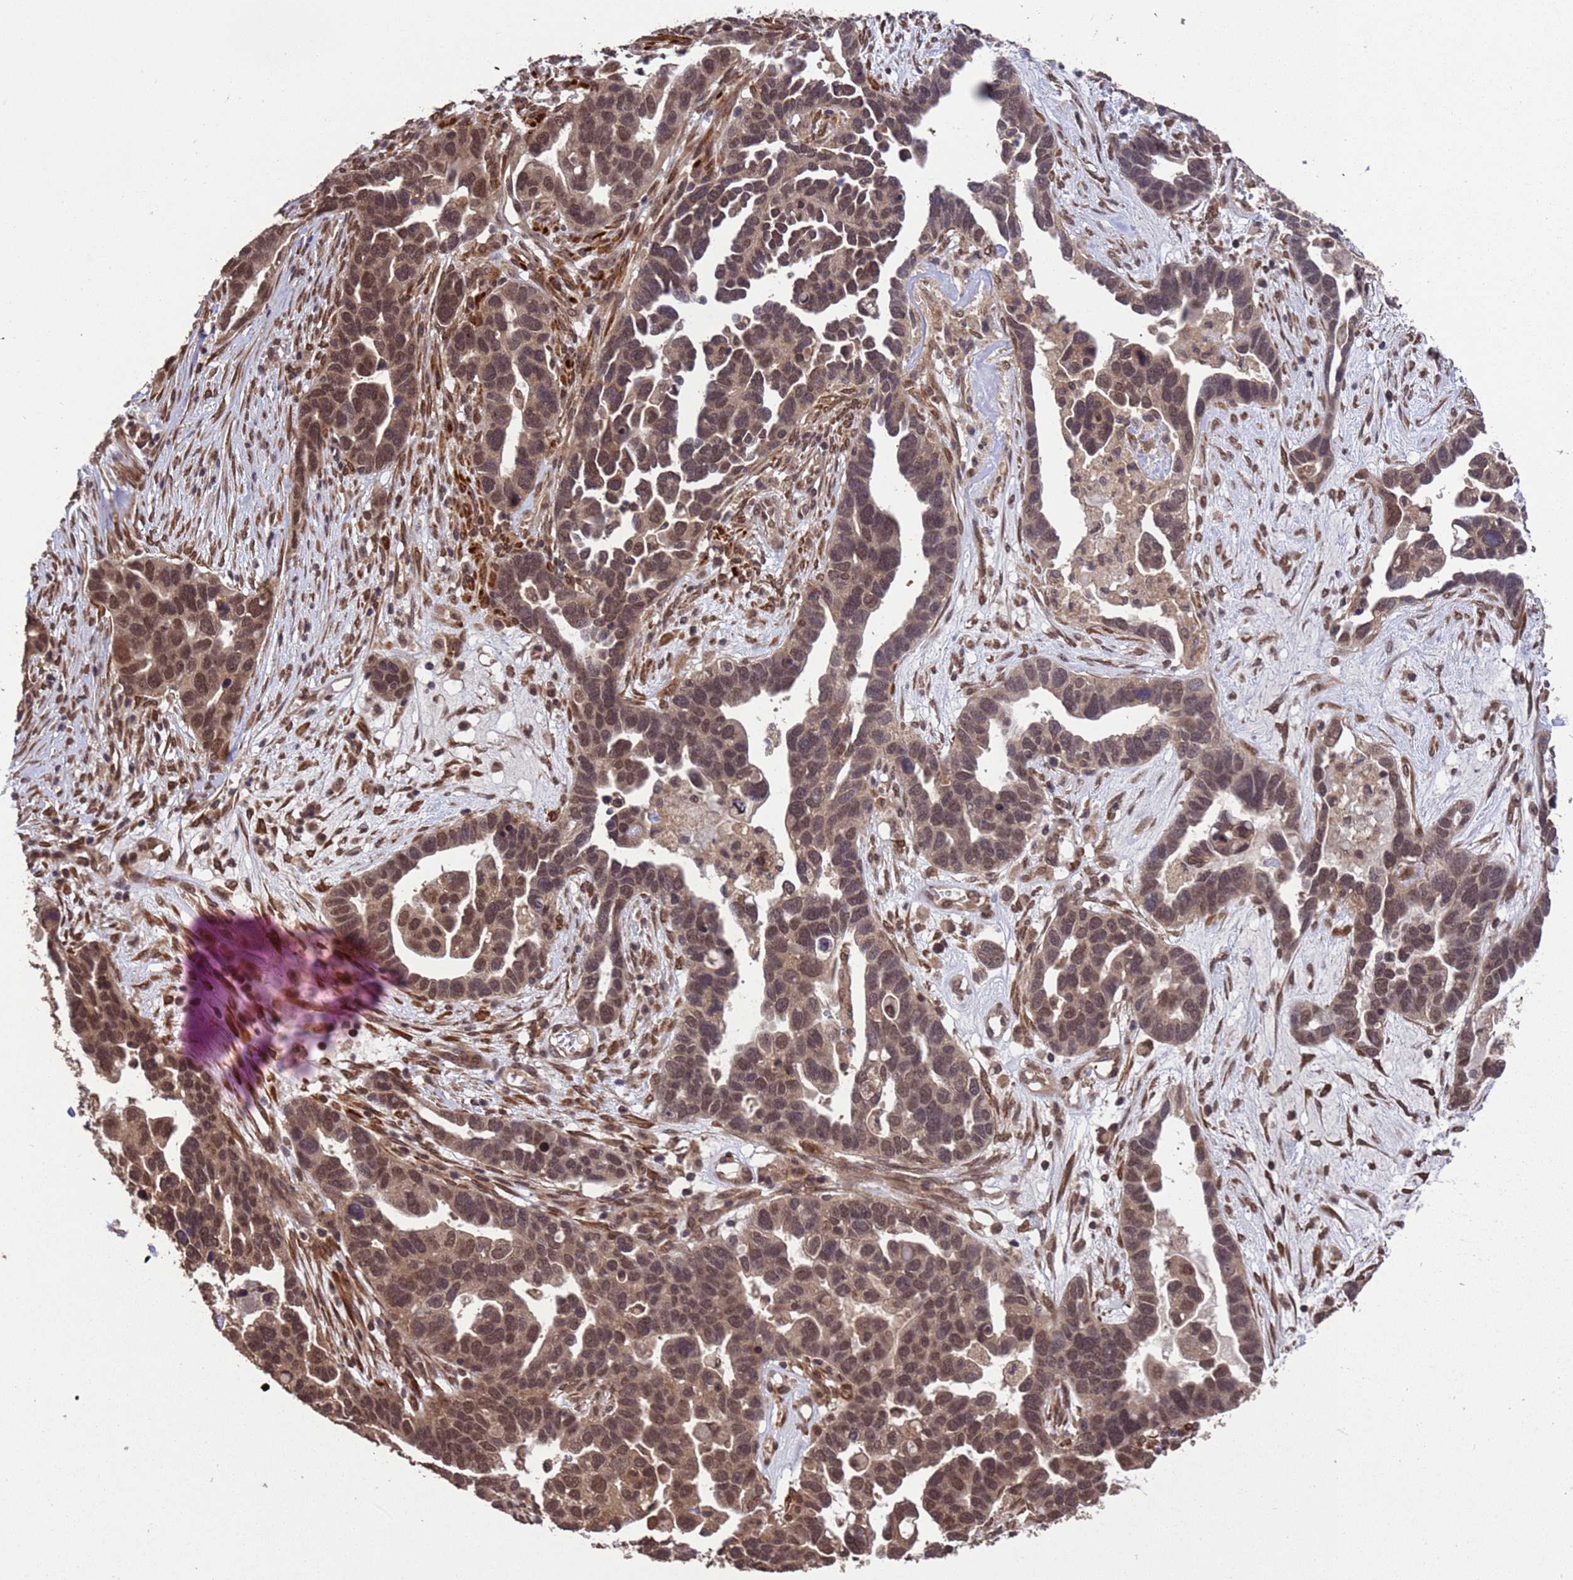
{"staining": {"intensity": "moderate", "quantity": ">75%", "location": "nuclear"}, "tissue": "ovarian cancer", "cell_type": "Tumor cells", "image_type": "cancer", "snomed": [{"axis": "morphology", "description": "Cystadenocarcinoma, serous, NOS"}, {"axis": "topography", "description": "Ovary"}], "caption": "A medium amount of moderate nuclear positivity is appreciated in approximately >75% of tumor cells in ovarian cancer tissue.", "gene": "VSTM4", "patient": {"sex": "female", "age": 54}}